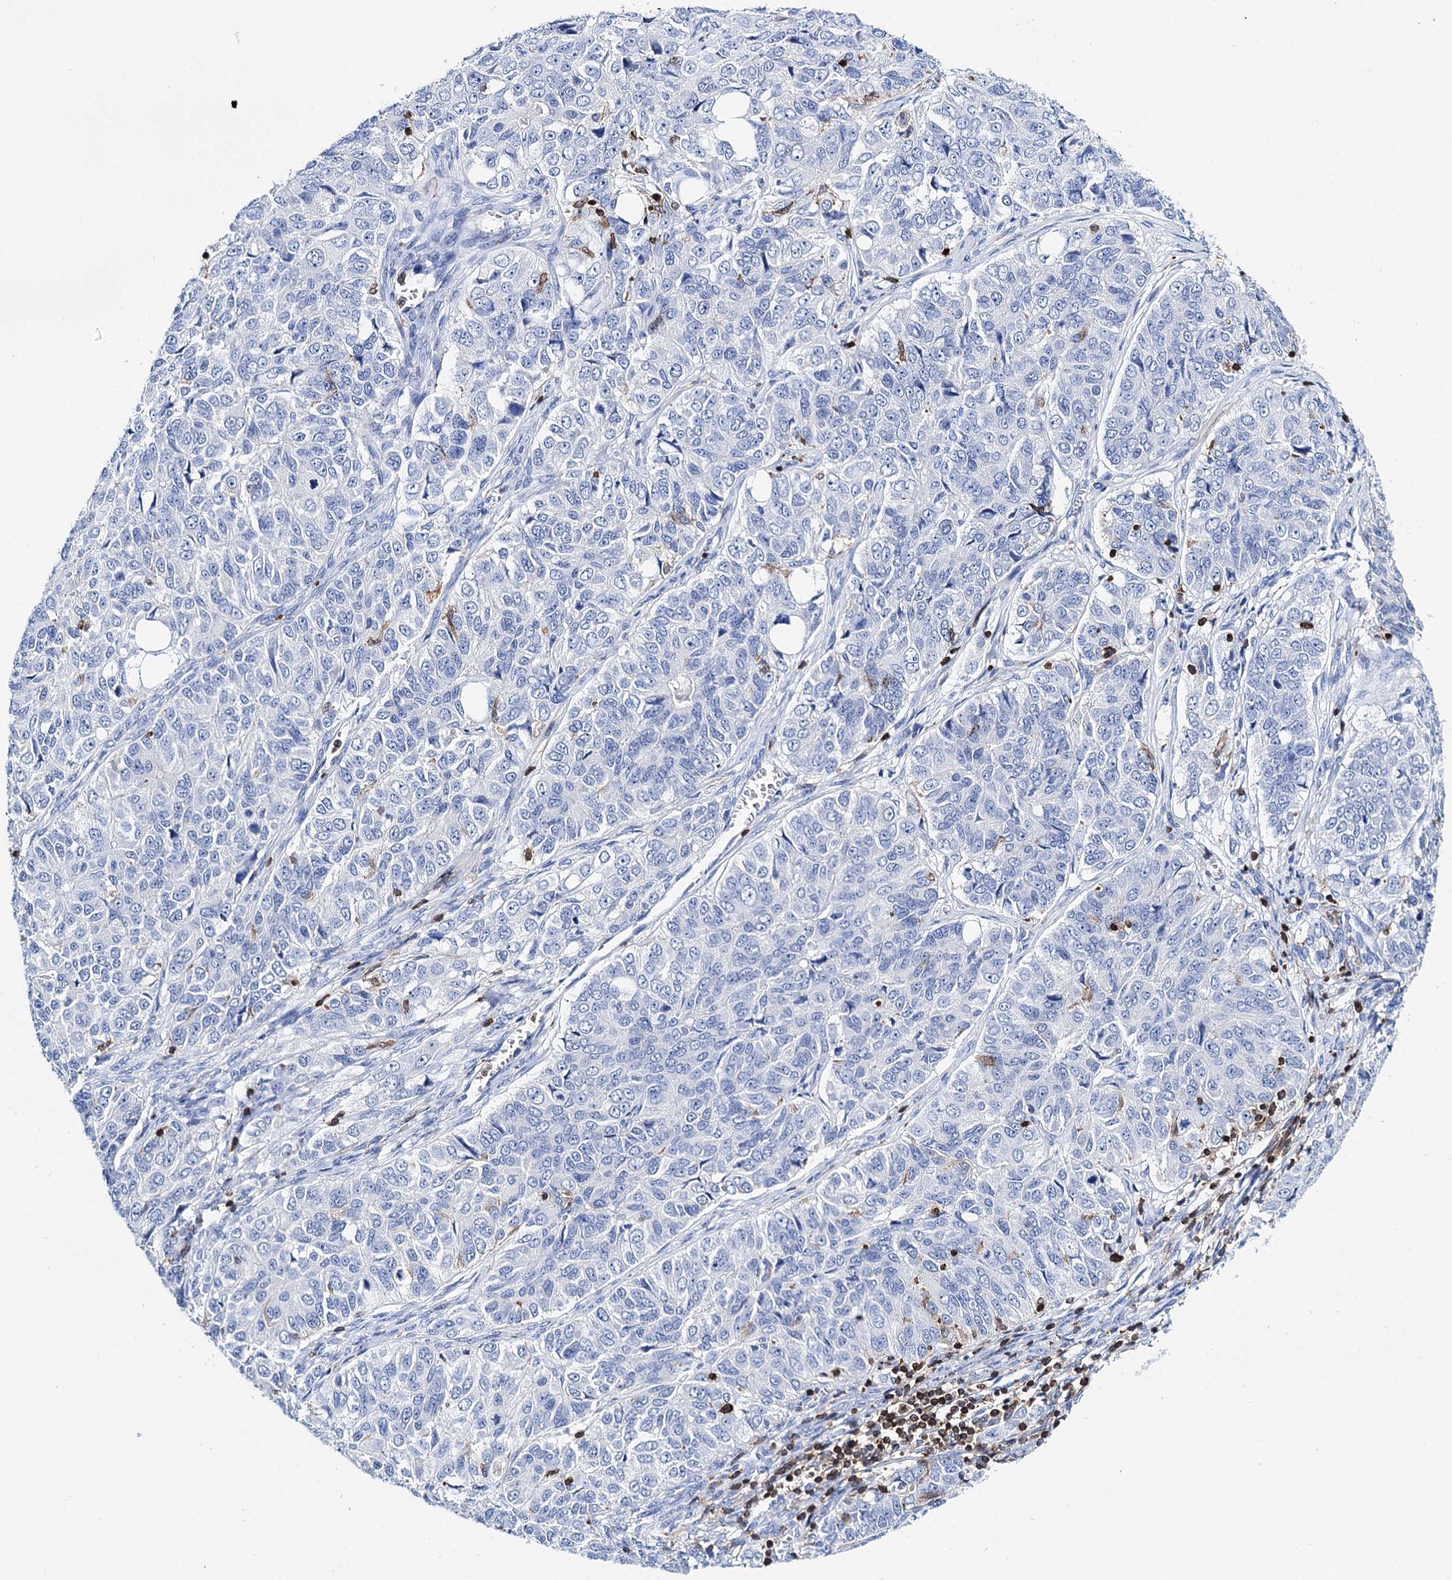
{"staining": {"intensity": "negative", "quantity": "none", "location": "none"}, "tissue": "ovarian cancer", "cell_type": "Tumor cells", "image_type": "cancer", "snomed": [{"axis": "morphology", "description": "Carcinoma, endometroid"}, {"axis": "topography", "description": "Ovary"}], "caption": "The histopathology image shows no staining of tumor cells in endometroid carcinoma (ovarian).", "gene": "DEF6", "patient": {"sex": "female", "age": 51}}